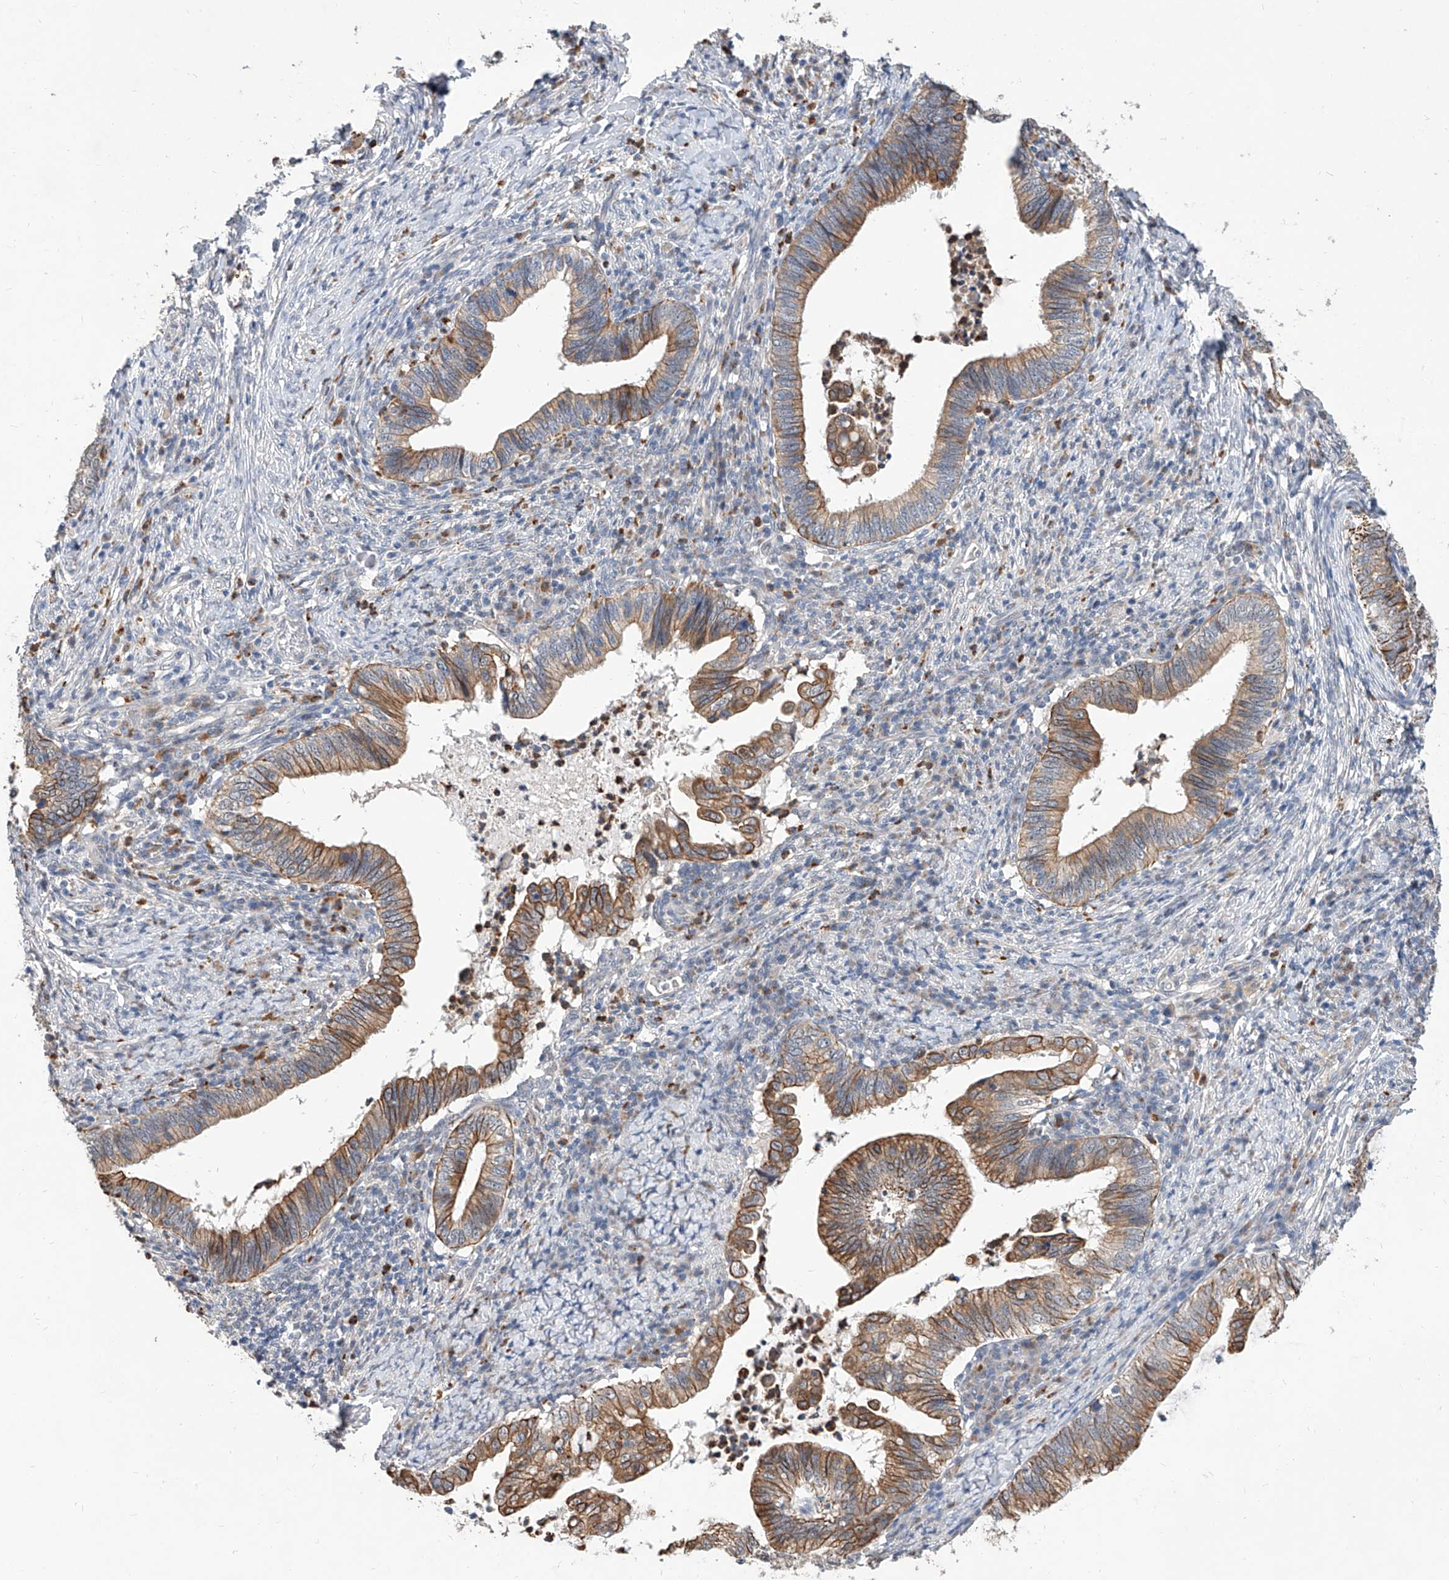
{"staining": {"intensity": "moderate", "quantity": ">75%", "location": "cytoplasmic/membranous"}, "tissue": "cervical cancer", "cell_type": "Tumor cells", "image_type": "cancer", "snomed": [{"axis": "morphology", "description": "Adenocarcinoma, NOS"}, {"axis": "topography", "description": "Cervix"}], "caption": "Immunohistochemical staining of cervical adenocarcinoma exhibits medium levels of moderate cytoplasmic/membranous positivity in about >75% of tumor cells. (Brightfield microscopy of DAB IHC at high magnification).", "gene": "MFSD4B", "patient": {"sex": "female", "age": 36}}